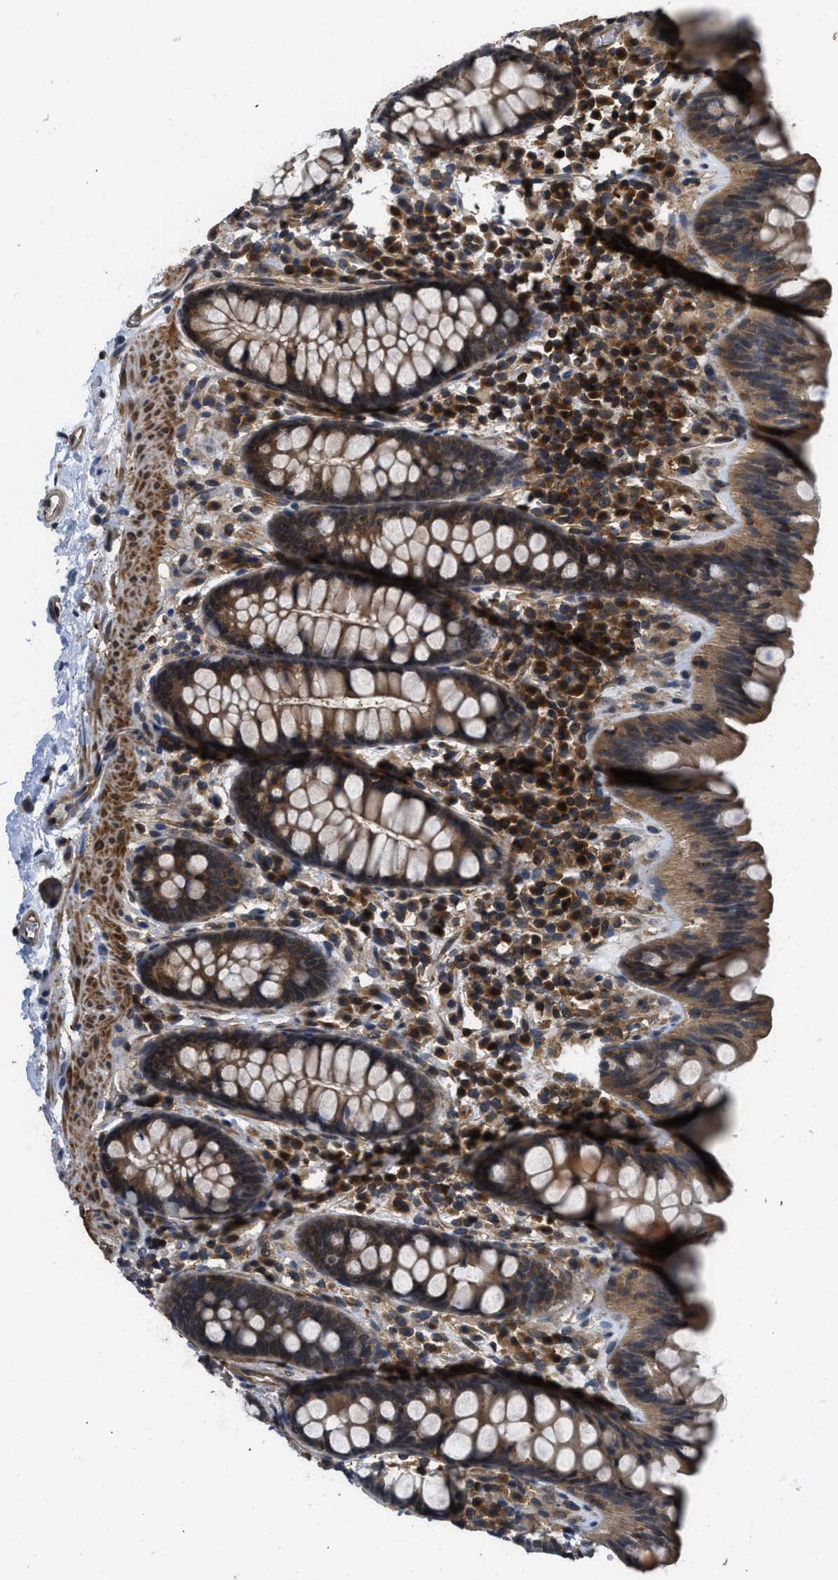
{"staining": {"intensity": "strong", "quantity": ">75%", "location": "cytoplasmic/membranous"}, "tissue": "colon", "cell_type": "Endothelial cells", "image_type": "normal", "snomed": [{"axis": "morphology", "description": "Normal tissue, NOS"}, {"axis": "topography", "description": "Colon"}], "caption": "Immunohistochemical staining of benign colon displays strong cytoplasmic/membranous protein expression in about >75% of endothelial cells.", "gene": "TES", "patient": {"sex": "female", "age": 80}}